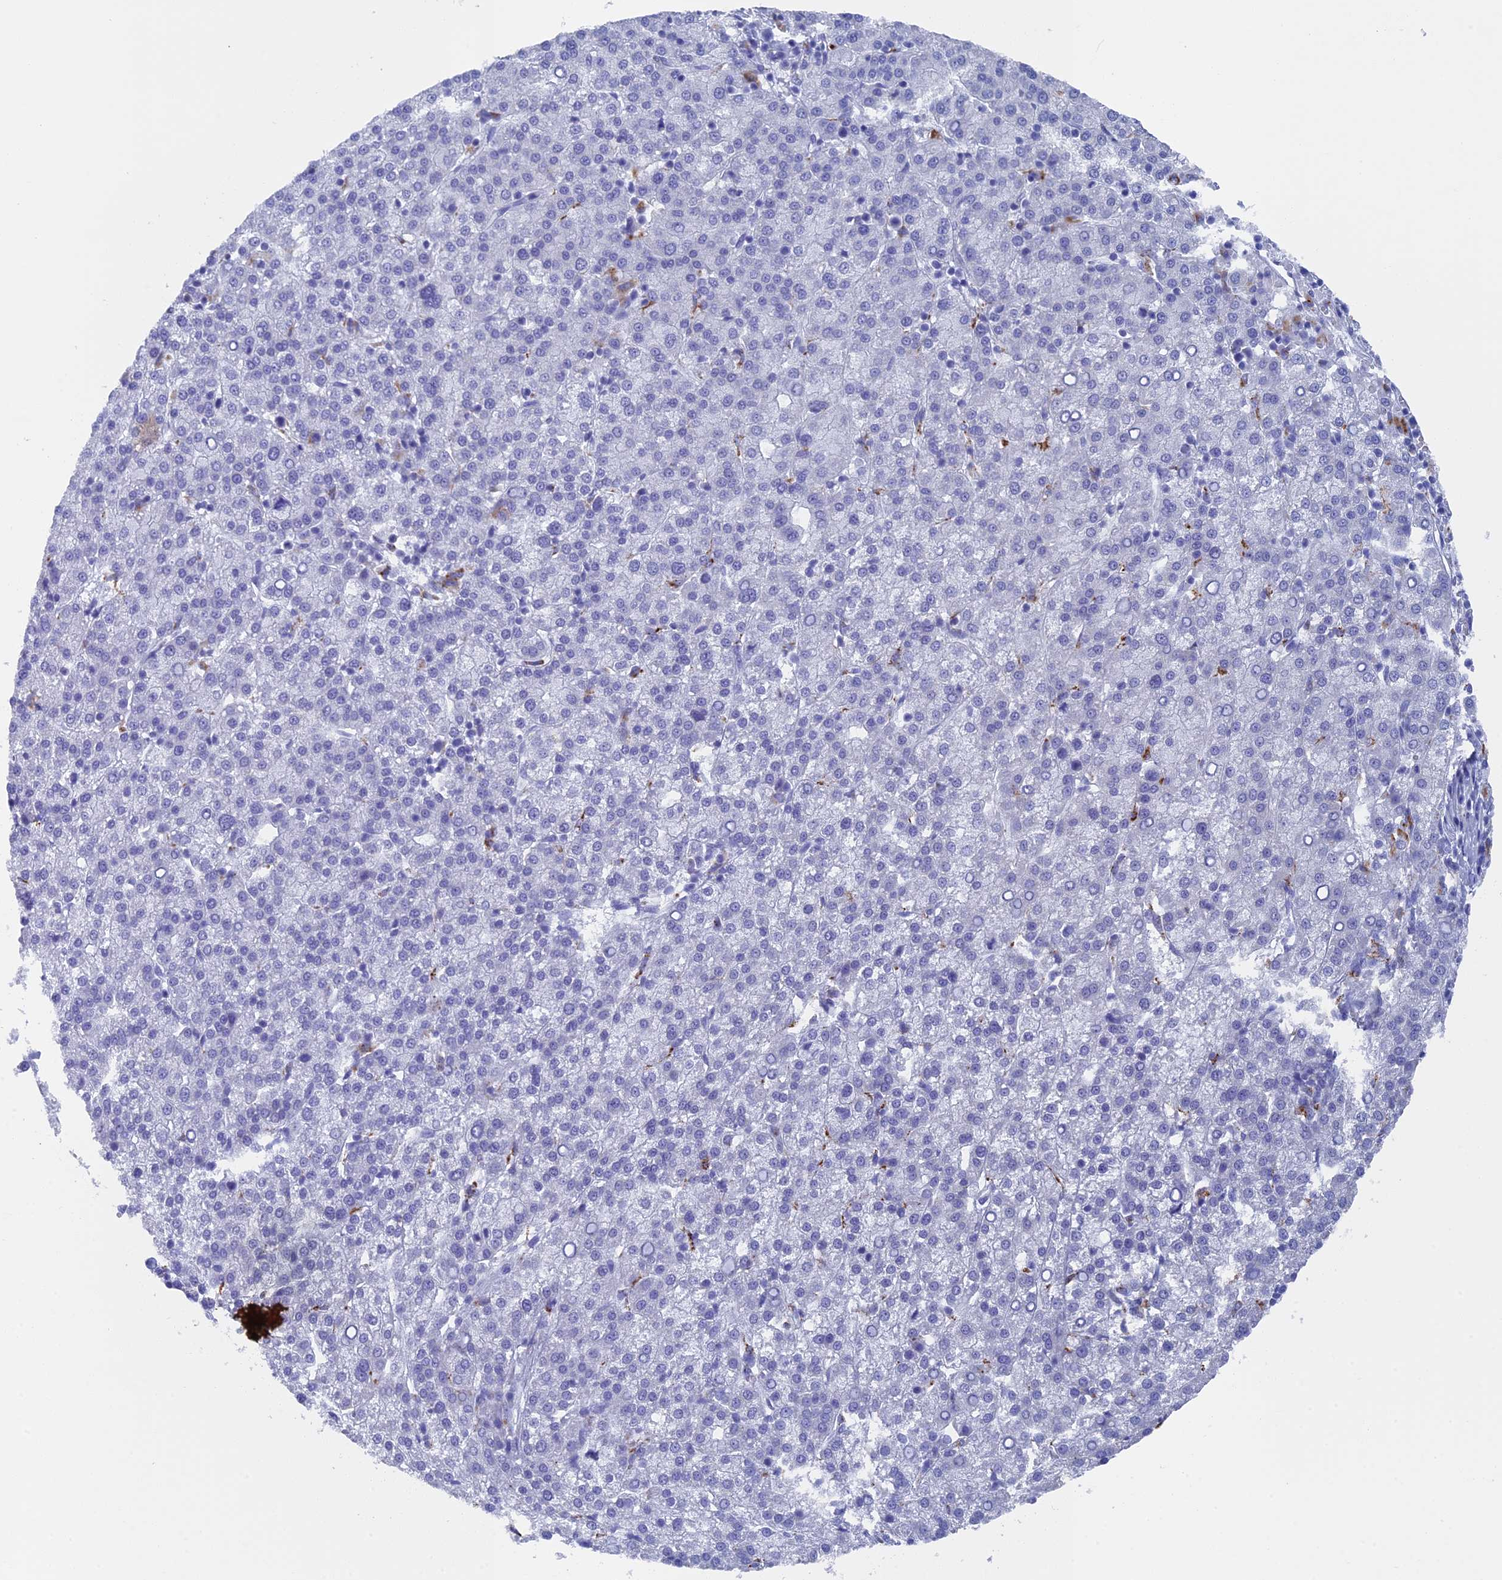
{"staining": {"intensity": "negative", "quantity": "none", "location": "none"}, "tissue": "liver cancer", "cell_type": "Tumor cells", "image_type": "cancer", "snomed": [{"axis": "morphology", "description": "Carcinoma, Hepatocellular, NOS"}, {"axis": "topography", "description": "Liver"}], "caption": "A photomicrograph of hepatocellular carcinoma (liver) stained for a protein exhibits no brown staining in tumor cells.", "gene": "SMG9", "patient": {"sex": "female", "age": 58}}